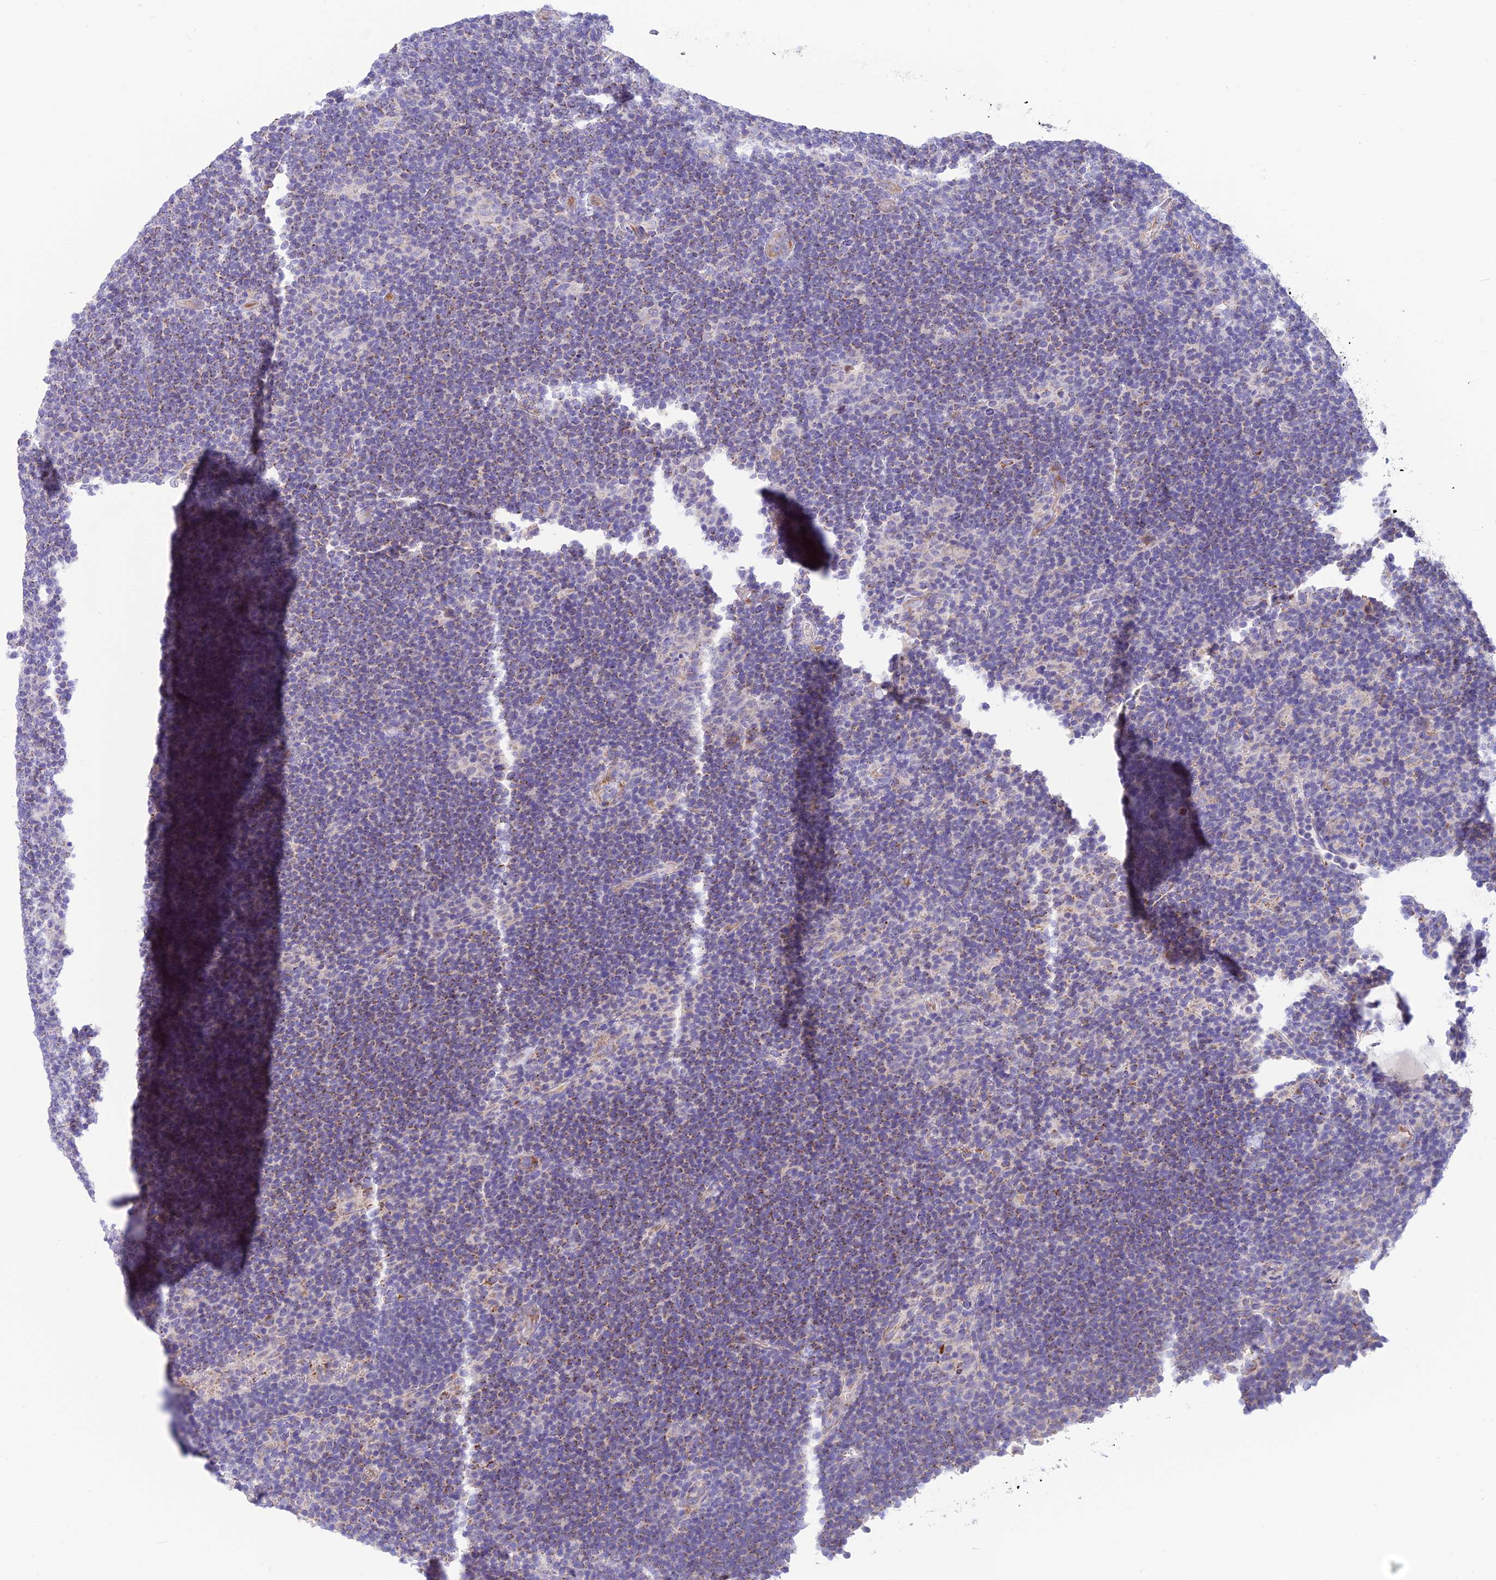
{"staining": {"intensity": "negative", "quantity": "none", "location": "none"}, "tissue": "lymphoma", "cell_type": "Tumor cells", "image_type": "cancer", "snomed": [{"axis": "morphology", "description": "Hodgkin's disease, NOS"}, {"axis": "topography", "description": "Lymph node"}], "caption": "This is a histopathology image of immunohistochemistry (IHC) staining of lymphoma, which shows no expression in tumor cells.", "gene": "FAM186B", "patient": {"sex": "female", "age": 57}}